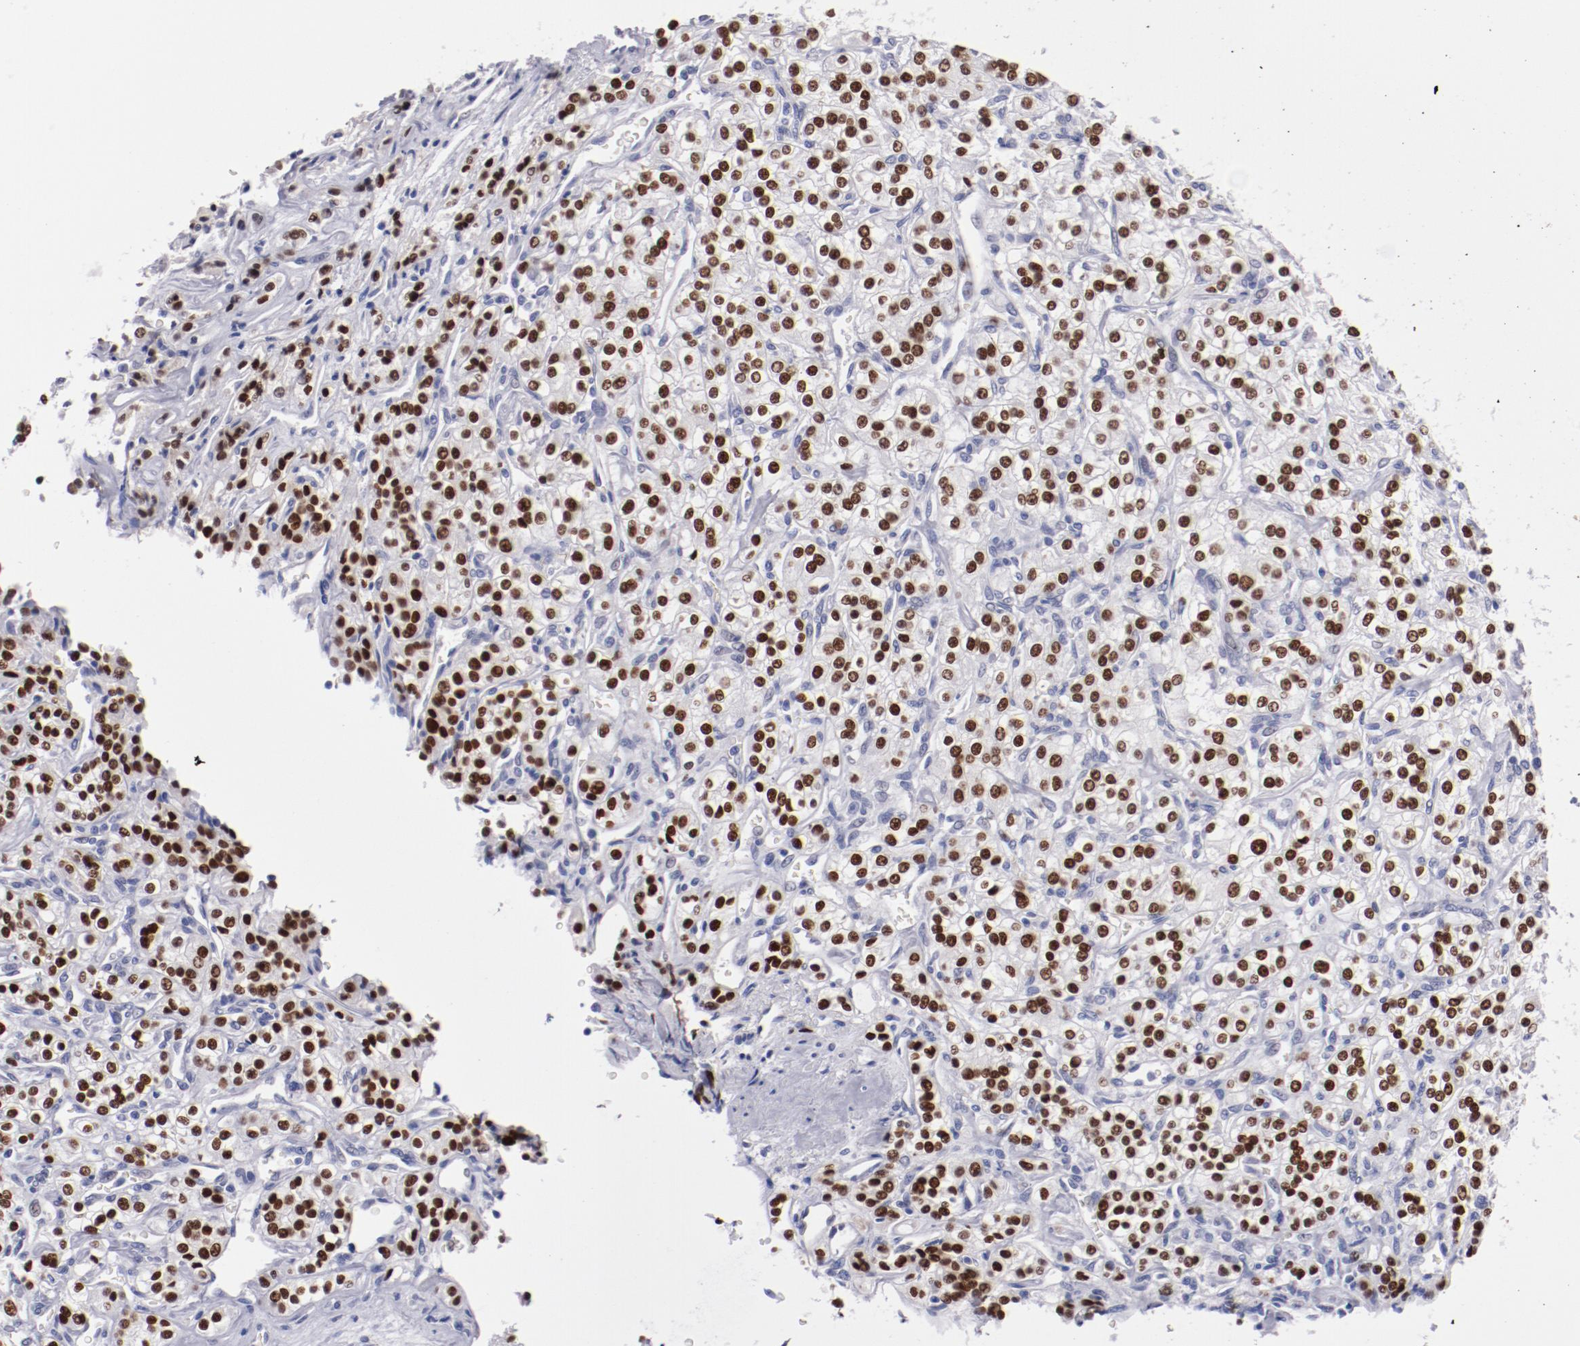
{"staining": {"intensity": "moderate", "quantity": ">75%", "location": "nuclear"}, "tissue": "renal cancer", "cell_type": "Tumor cells", "image_type": "cancer", "snomed": [{"axis": "morphology", "description": "Adenocarcinoma, NOS"}, {"axis": "topography", "description": "Kidney"}], "caption": "Tumor cells exhibit moderate nuclear expression in about >75% of cells in renal cancer.", "gene": "HNF1B", "patient": {"sex": "male", "age": 77}}